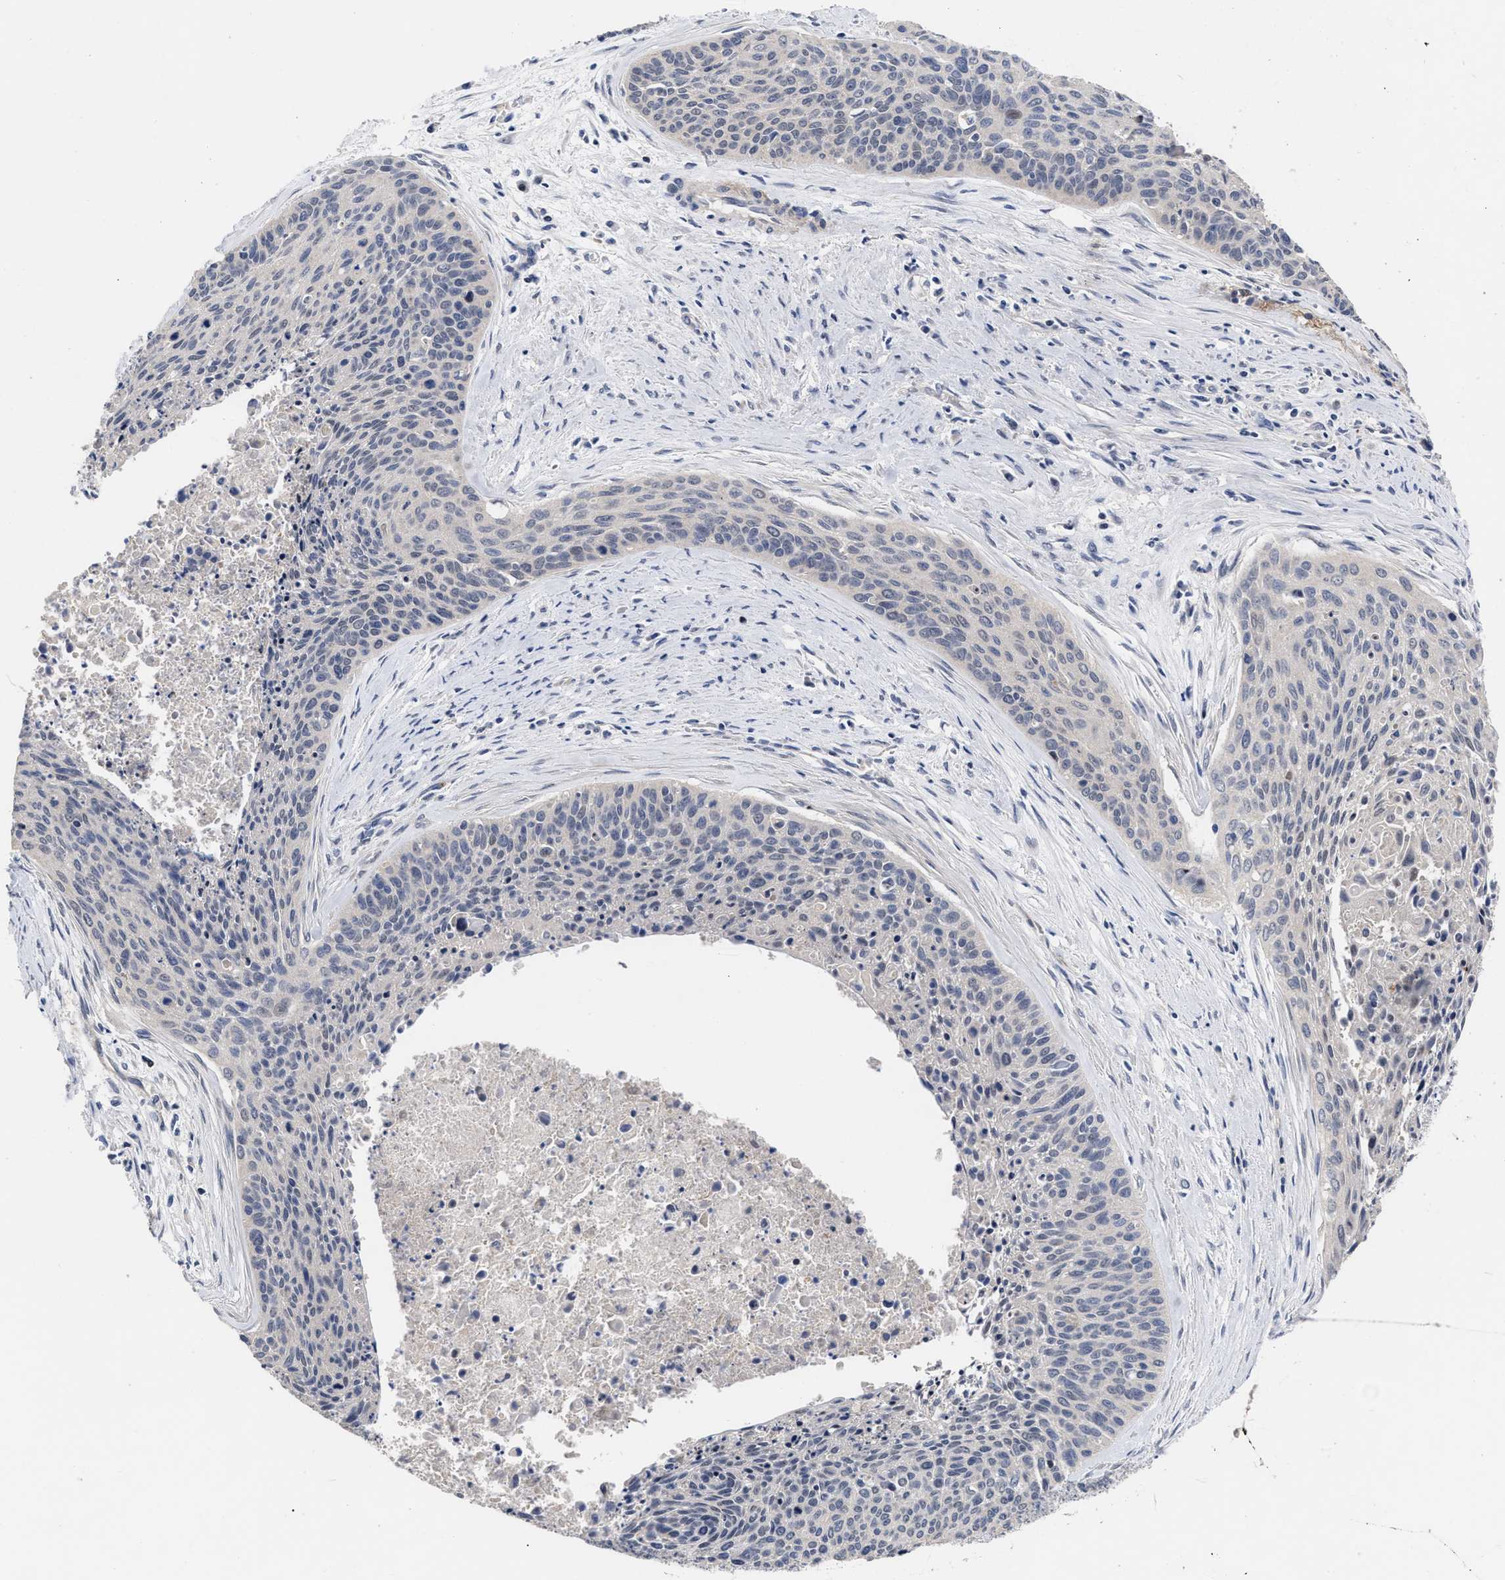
{"staining": {"intensity": "negative", "quantity": "none", "location": "none"}, "tissue": "cervical cancer", "cell_type": "Tumor cells", "image_type": "cancer", "snomed": [{"axis": "morphology", "description": "Squamous cell carcinoma, NOS"}, {"axis": "topography", "description": "Cervix"}], "caption": "Tumor cells show no significant protein positivity in cervical cancer (squamous cell carcinoma). (DAB IHC, high magnification).", "gene": "CCN5", "patient": {"sex": "female", "age": 55}}